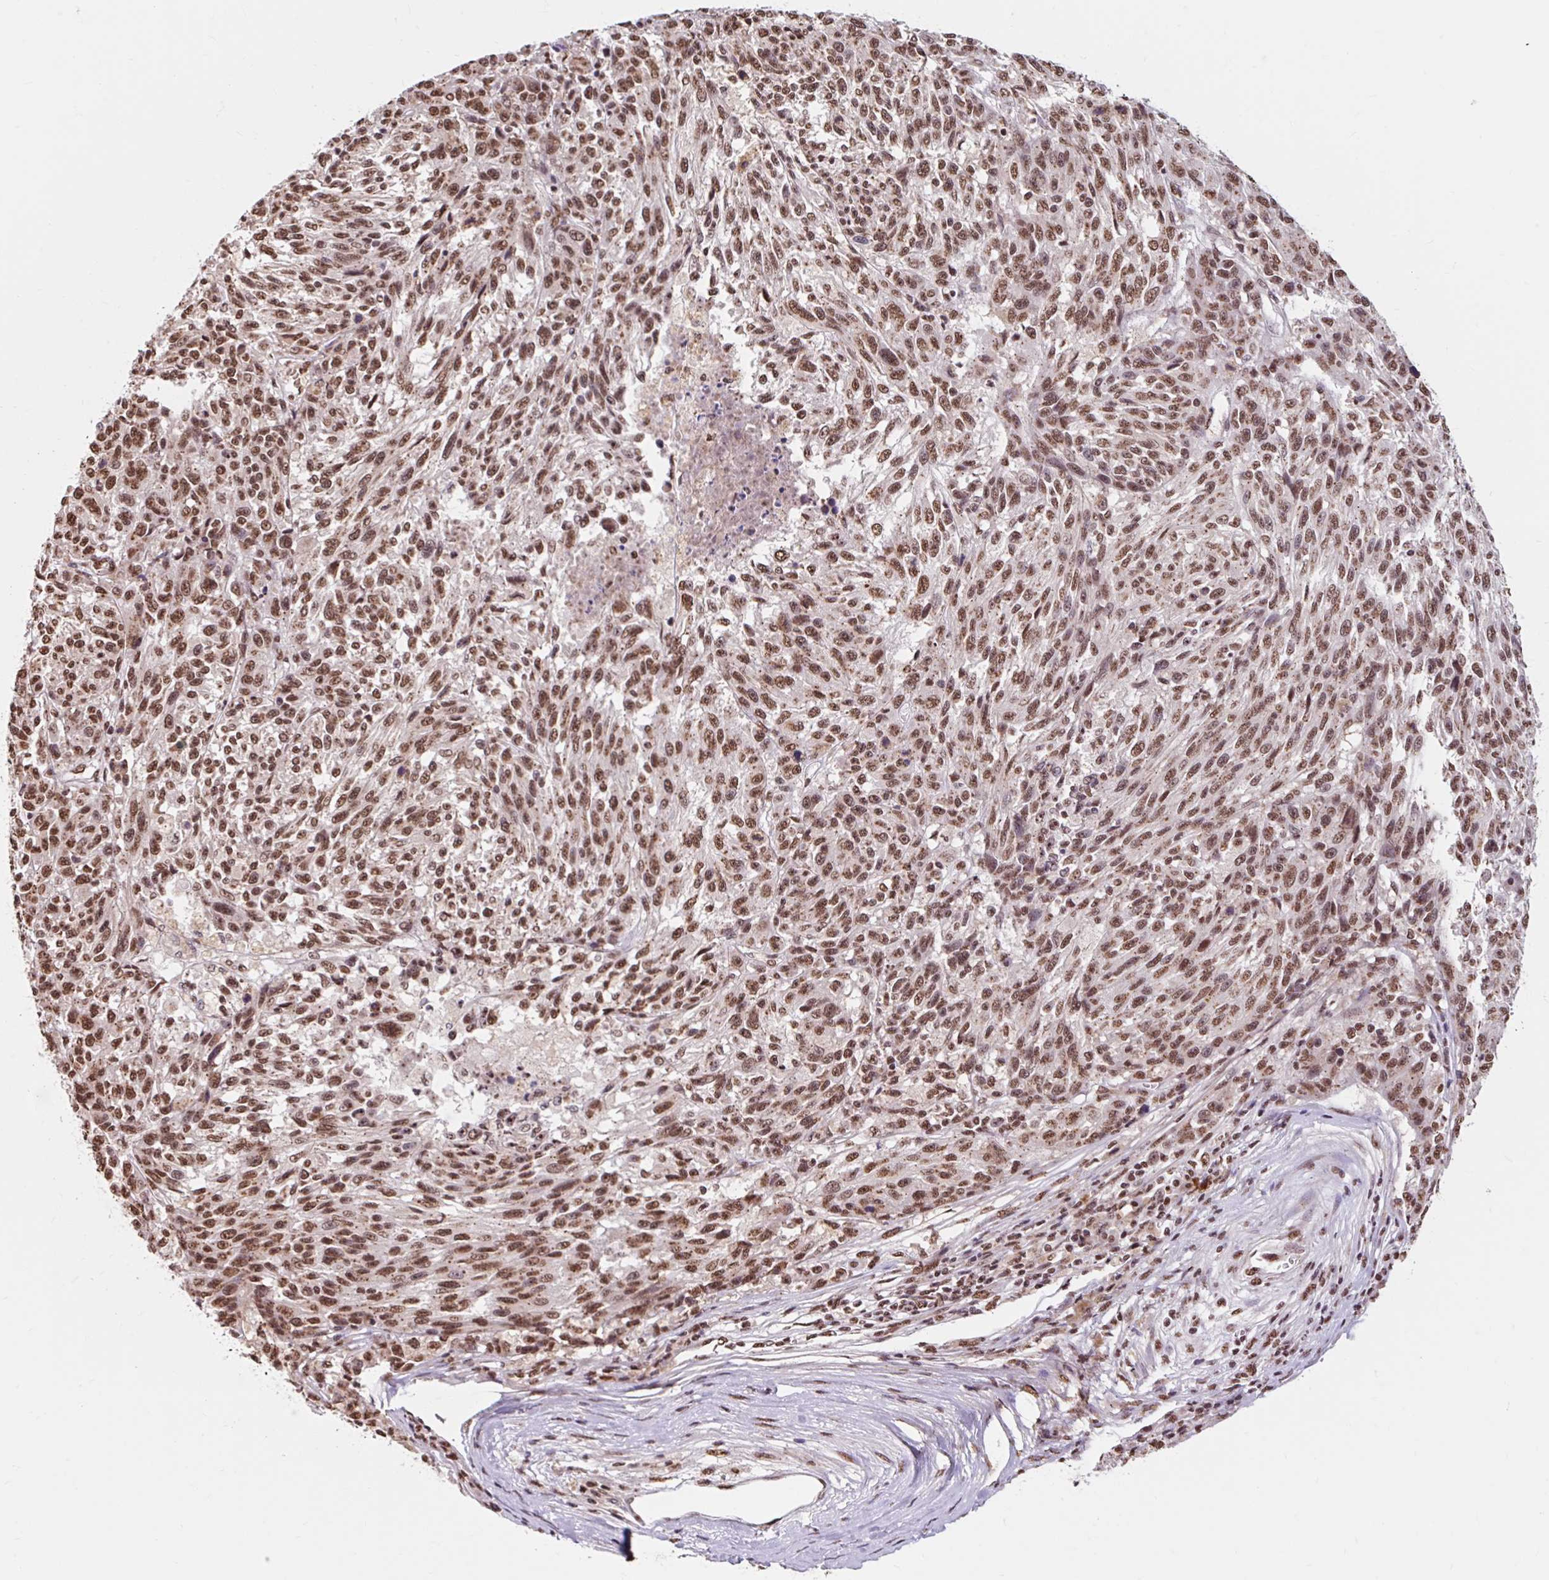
{"staining": {"intensity": "moderate", "quantity": ">75%", "location": "nuclear"}, "tissue": "melanoma", "cell_type": "Tumor cells", "image_type": "cancer", "snomed": [{"axis": "morphology", "description": "Malignant melanoma, NOS"}, {"axis": "topography", "description": "Skin"}], "caption": "Protein expression analysis of malignant melanoma shows moderate nuclear staining in about >75% of tumor cells. (Stains: DAB (3,3'-diaminobenzidine) in brown, nuclei in blue, Microscopy: brightfield microscopy at high magnification).", "gene": "BICRA", "patient": {"sex": "male", "age": 53}}